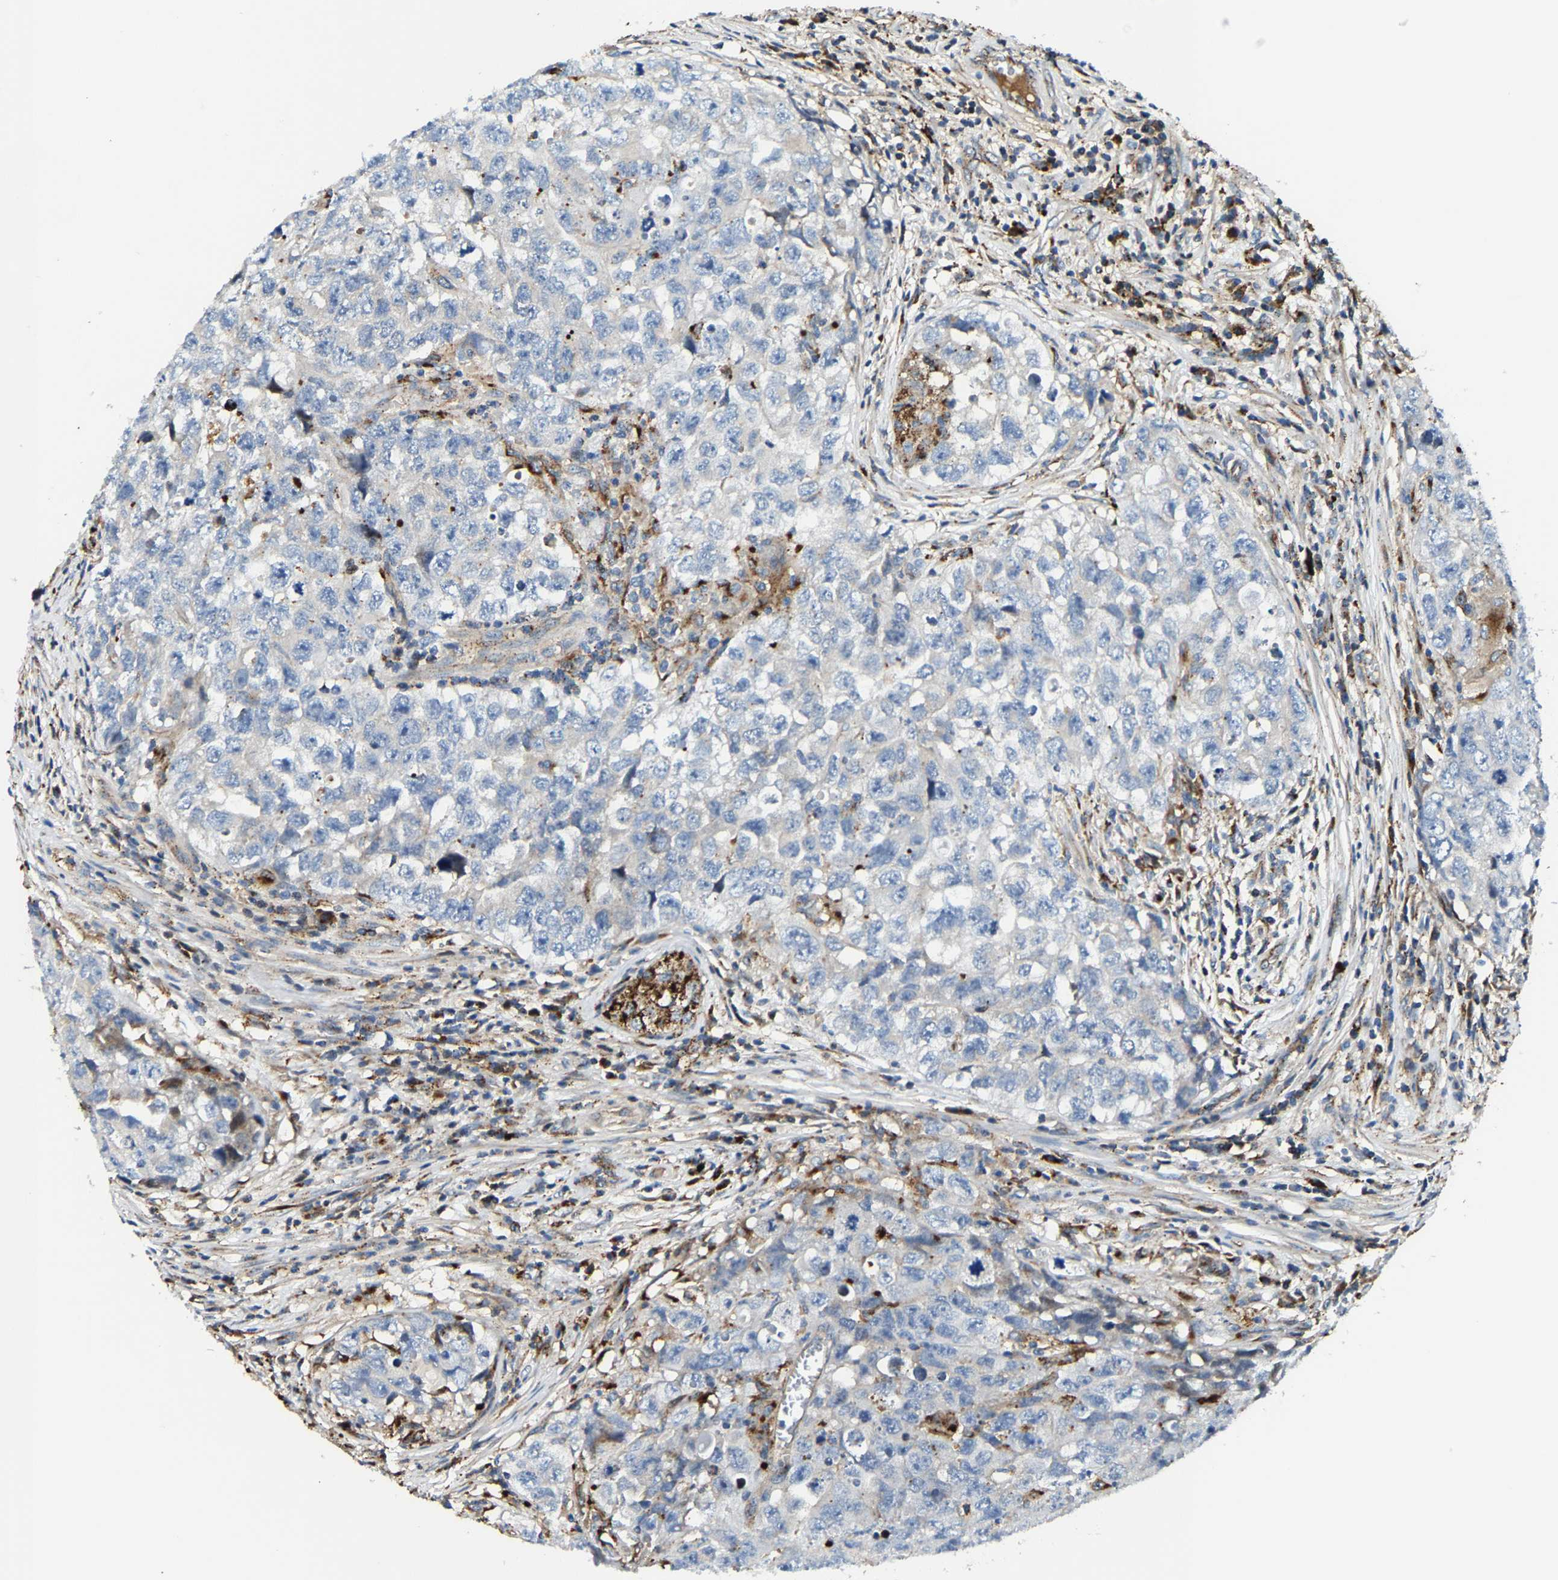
{"staining": {"intensity": "negative", "quantity": "none", "location": "none"}, "tissue": "testis cancer", "cell_type": "Tumor cells", "image_type": "cancer", "snomed": [{"axis": "morphology", "description": "Seminoma, NOS"}, {"axis": "morphology", "description": "Carcinoma, Embryonal, NOS"}, {"axis": "topography", "description": "Testis"}], "caption": "Human seminoma (testis) stained for a protein using IHC demonstrates no staining in tumor cells.", "gene": "DPP7", "patient": {"sex": "male", "age": 43}}